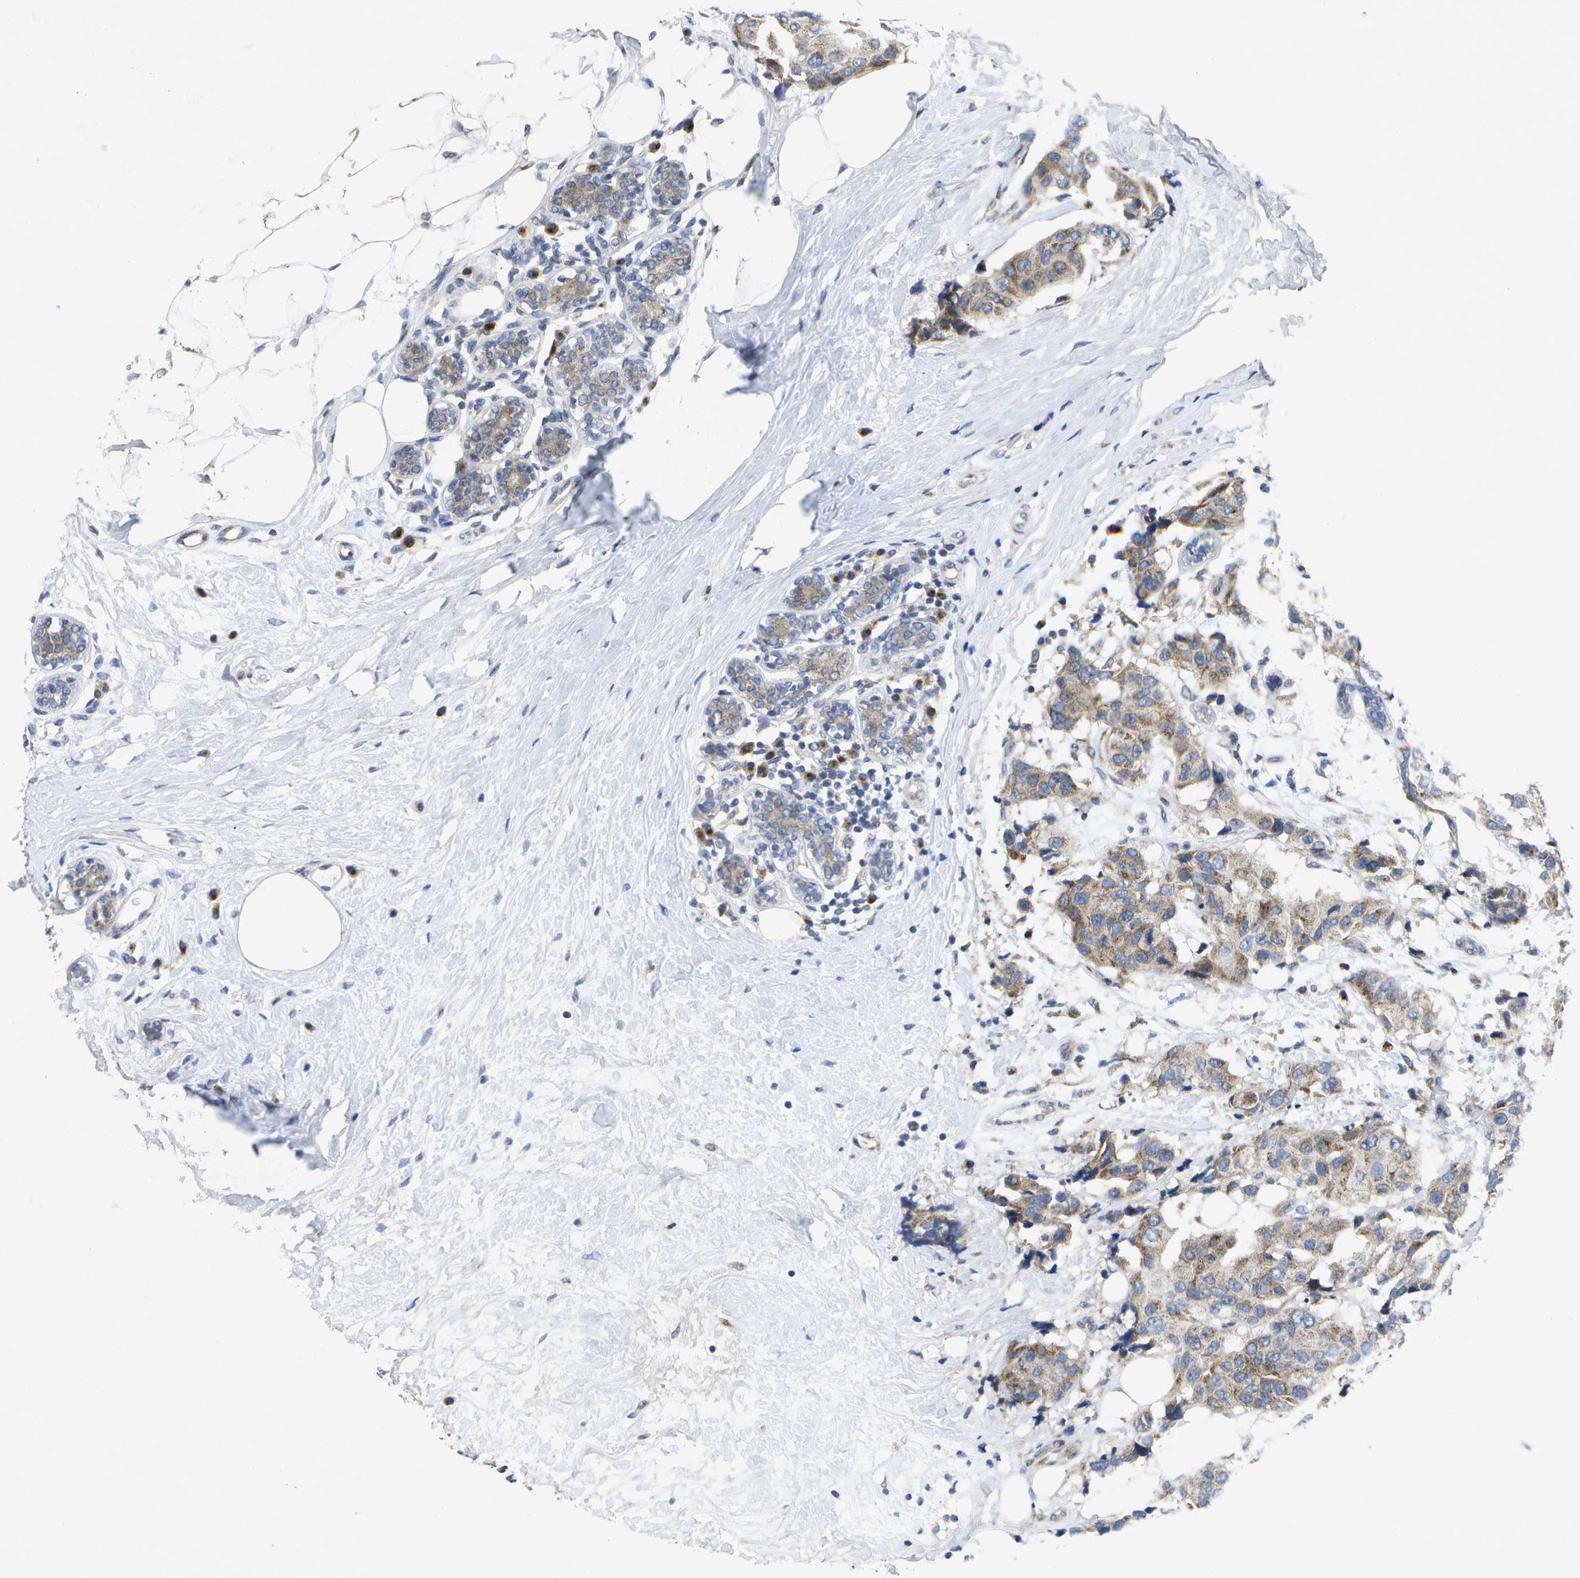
{"staining": {"intensity": "moderate", "quantity": "25%-75%", "location": "cytoplasmic/membranous"}, "tissue": "breast cancer", "cell_type": "Tumor cells", "image_type": "cancer", "snomed": [{"axis": "morphology", "description": "Normal tissue, NOS"}, {"axis": "morphology", "description": "Duct carcinoma"}, {"axis": "topography", "description": "Breast"}], "caption": "Immunohistochemistry (IHC) histopathology image of human breast cancer stained for a protein (brown), which displays medium levels of moderate cytoplasmic/membranous staining in approximately 25%-75% of tumor cells.", "gene": "KDELR1", "patient": {"sex": "female", "age": 39}}